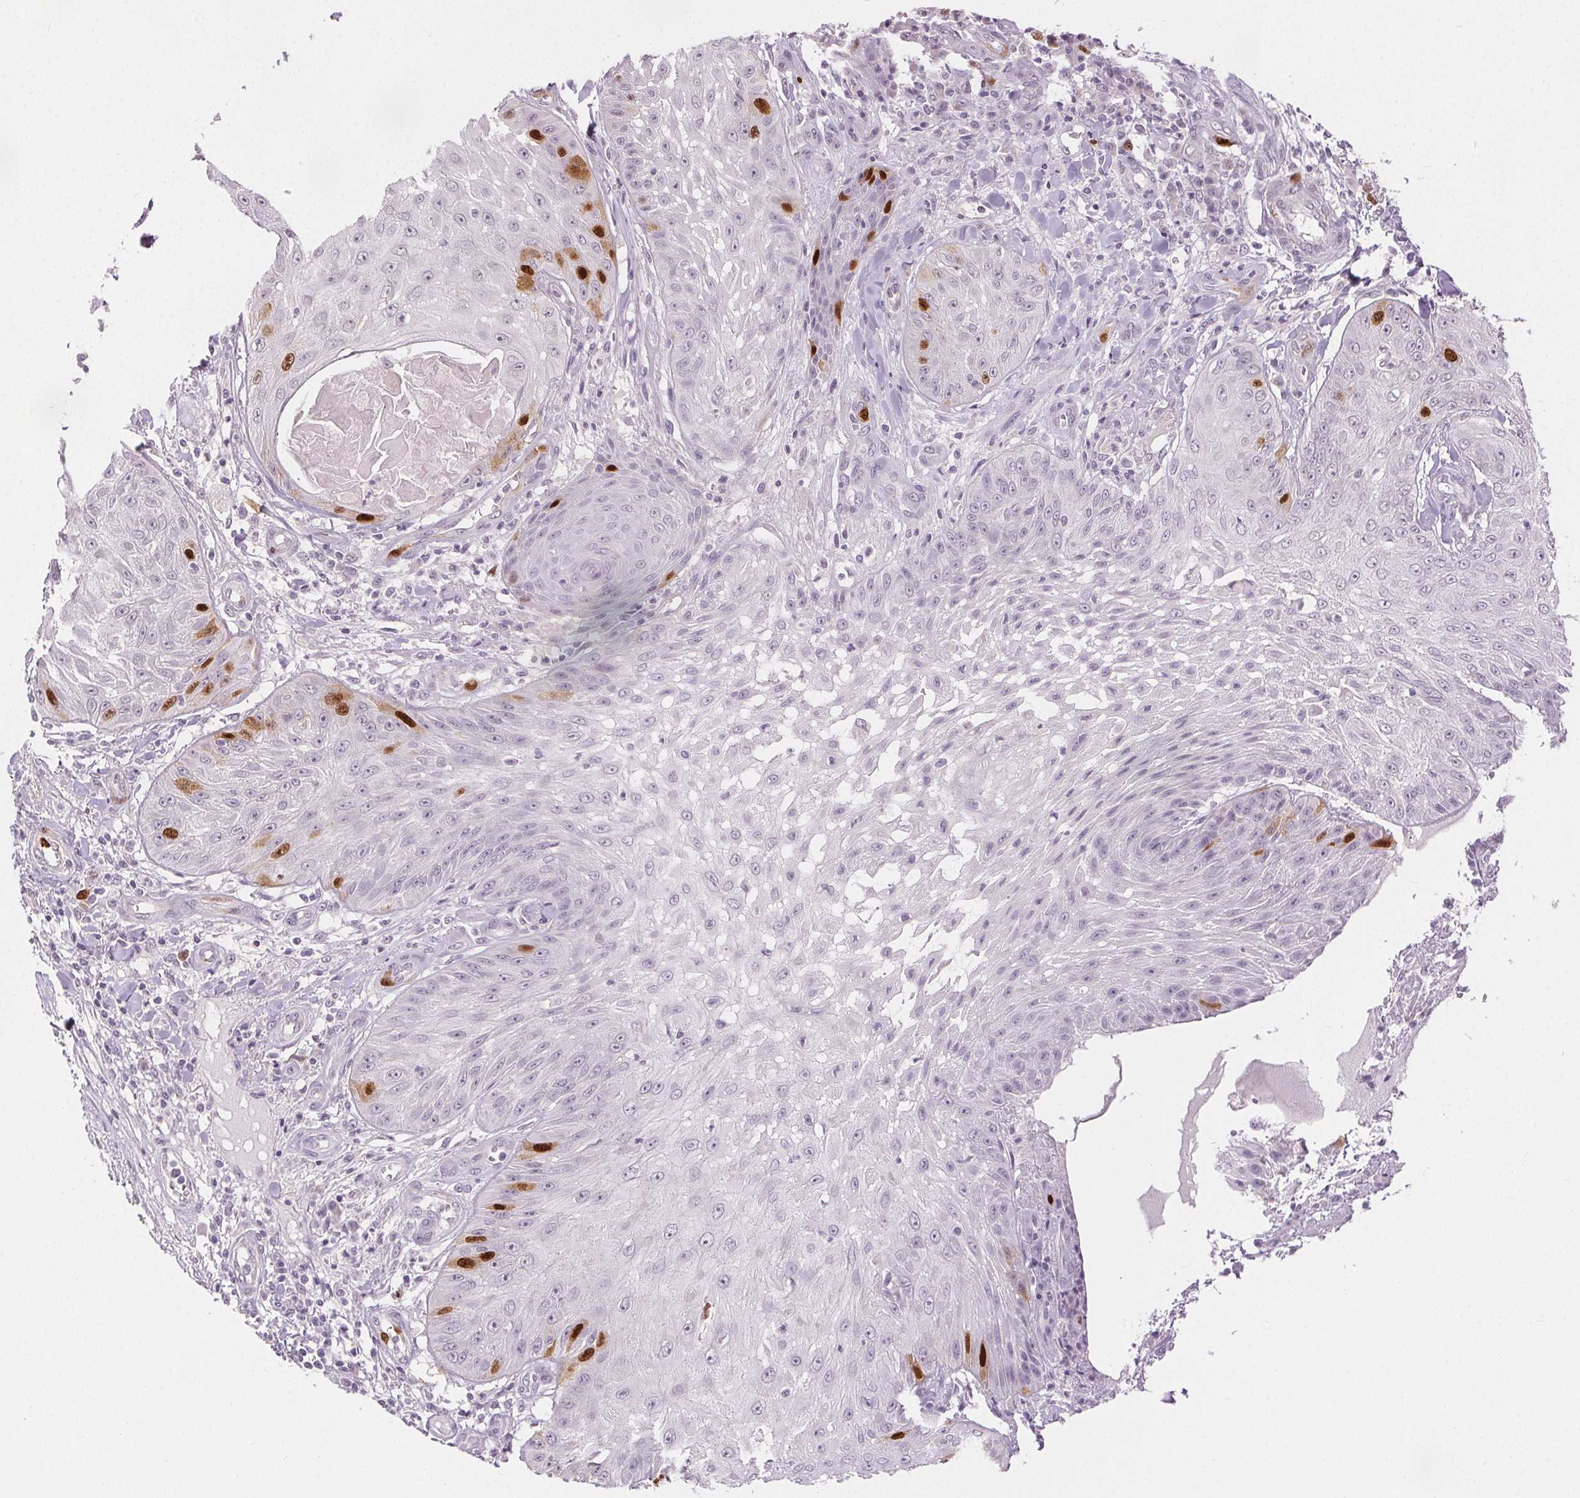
{"staining": {"intensity": "moderate", "quantity": "<25%", "location": "nuclear"}, "tissue": "skin cancer", "cell_type": "Tumor cells", "image_type": "cancer", "snomed": [{"axis": "morphology", "description": "Squamous cell carcinoma, NOS"}, {"axis": "topography", "description": "Skin"}], "caption": "Immunohistochemistry (IHC) image of squamous cell carcinoma (skin) stained for a protein (brown), which demonstrates low levels of moderate nuclear positivity in approximately <25% of tumor cells.", "gene": "ANLN", "patient": {"sex": "male", "age": 70}}